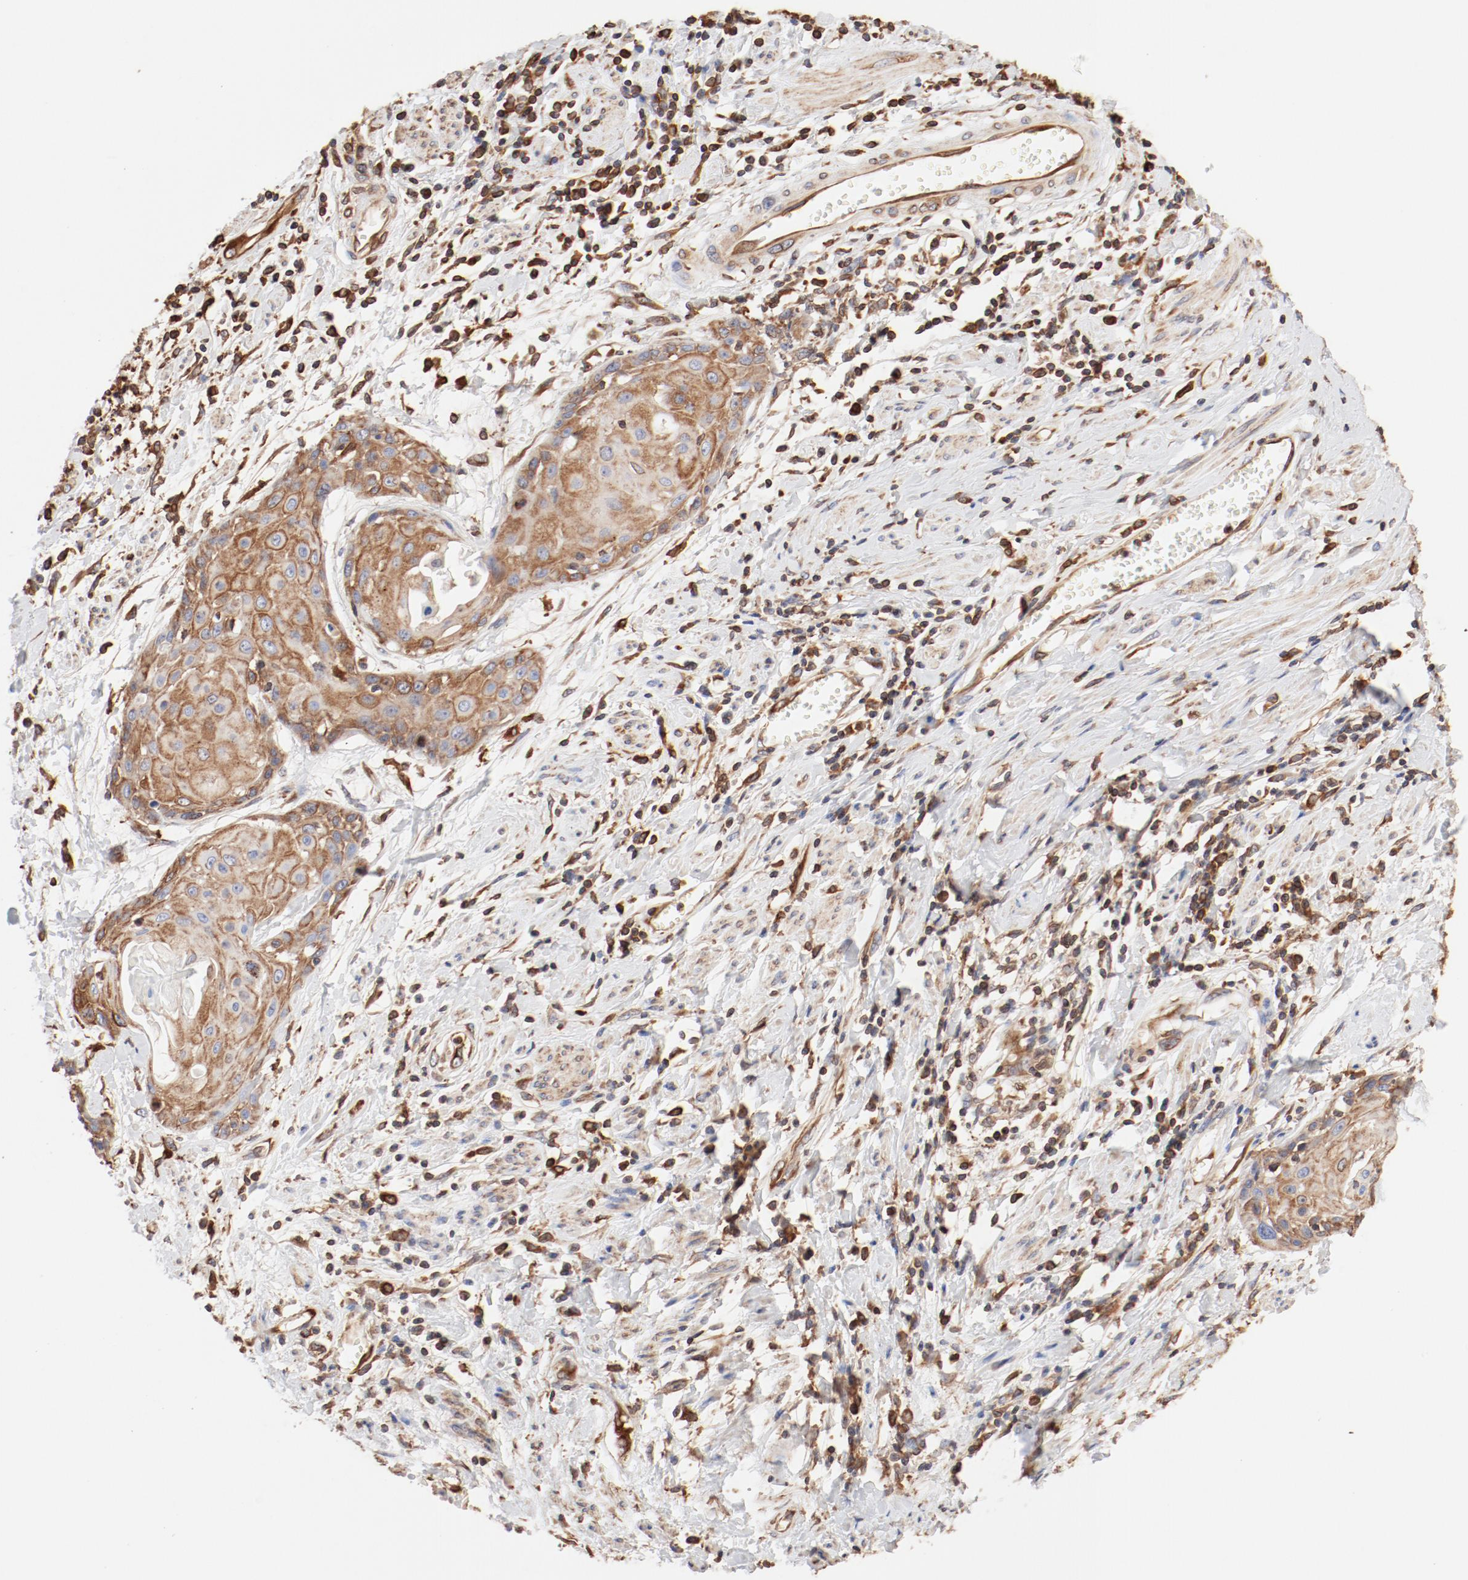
{"staining": {"intensity": "moderate", "quantity": ">75%", "location": "cytoplasmic/membranous"}, "tissue": "cervical cancer", "cell_type": "Tumor cells", "image_type": "cancer", "snomed": [{"axis": "morphology", "description": "Squamous cell carcinoma, NOS"}, {"axis": "topography", "description": "Cervix"}], "caption": "This is a photomicrograph of IHC staining of cervical squamous cell carcinoma, which shows moderate staining in the cytoplasmic/membranous of tumor cells.", "gene": "BCAP31", "patient": {"sex": "female", "age": 57}}